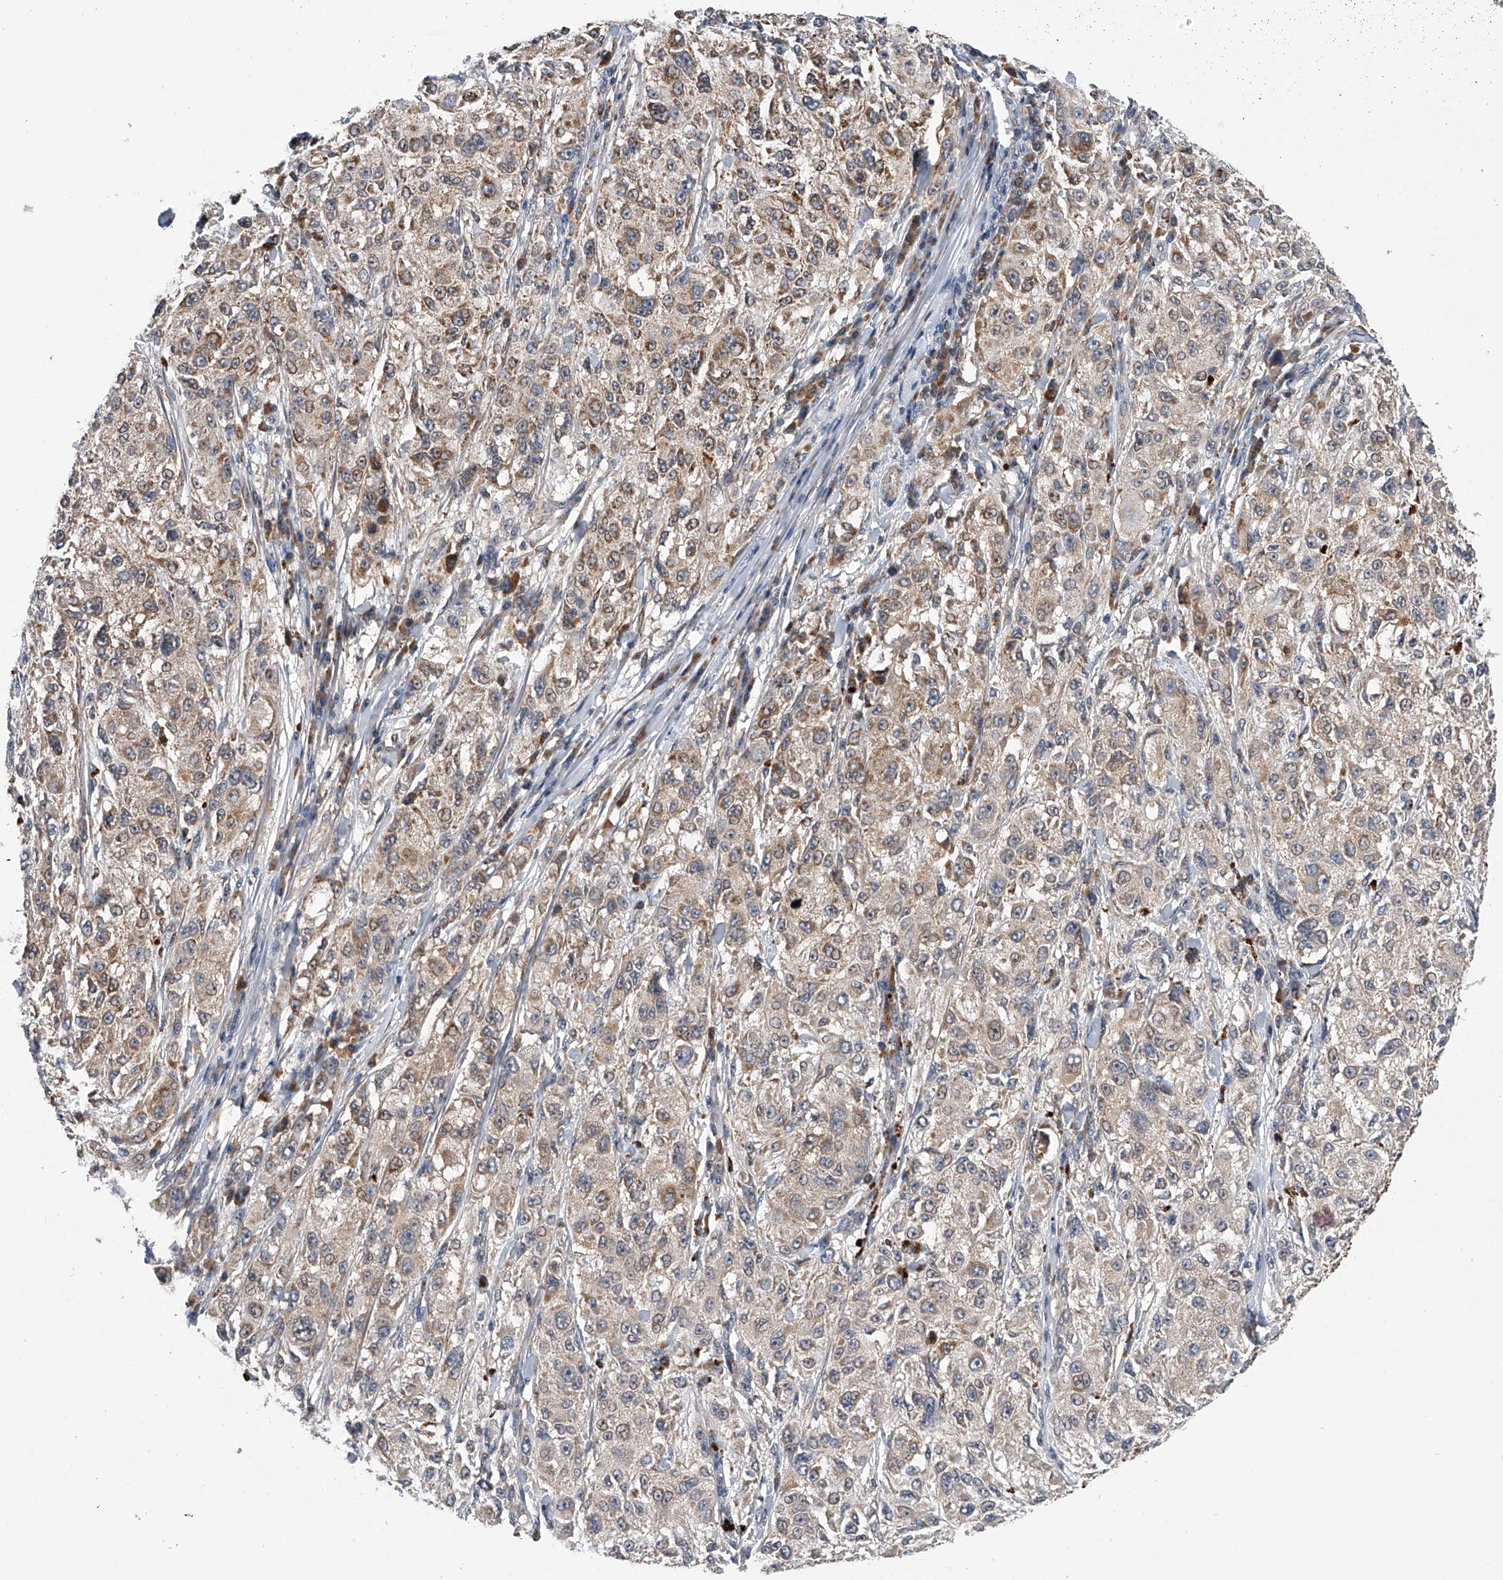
{"staining": {"intensity": "moderate", "quantity": "25%-75%", "location": "cytoplasmic/membranous"}, "tissue": "melanoma", "cell_type": "Tumor cells", "image_type": "cancer", "snomed": [{"axis": "morphology", "description": "Necrosis, NOS"}, {"axis": "morphology", "description": "Malignant melanoma, NOS"}, {"axis": "topography", "description": "Skin"}], "caption": "Malignant melanoma stained with a protein marker displays moderate staining in tumor cells.", "gene": "SPOCK1", "patient": {"sex": "female", "age": 87}}